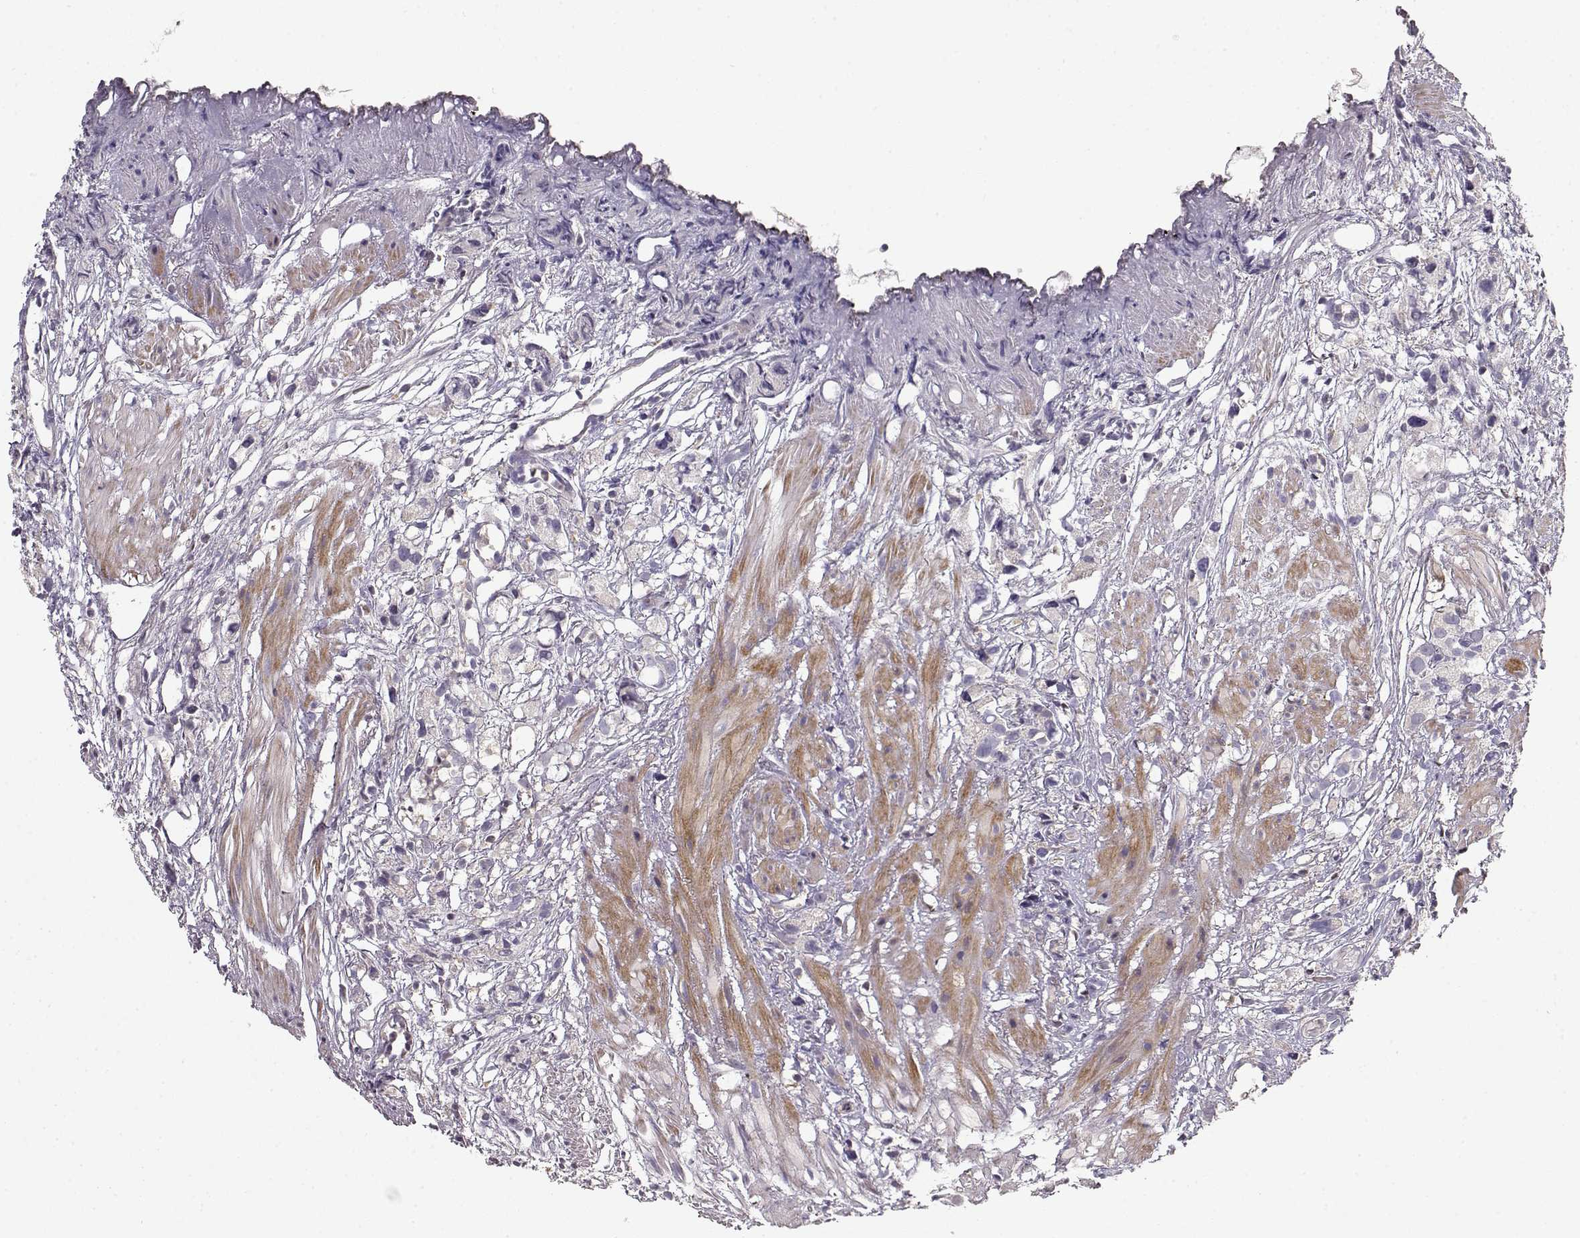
{"staining": {"intensity": "negative", "quantity": "none", "location": "none"}, "tissue": "prostate cancer", "cell_type": "Tumor cells", "image_type": "cancer", "snomed": [{"axis": "morphology", "description": "Adenocarcinoma, High grade"}, {"axis": "topography", "description": "Prostate"}], "caption": "This photomicrograph is of high-grade adenocarcinoma (prostate) stained with immunohistochemistry to label a protein in brown with the nuclei are counter-stained blue. There is no expression in tumor cells.", "gene": "VAV1", "patient": {"sex": "male", "age": 68}}